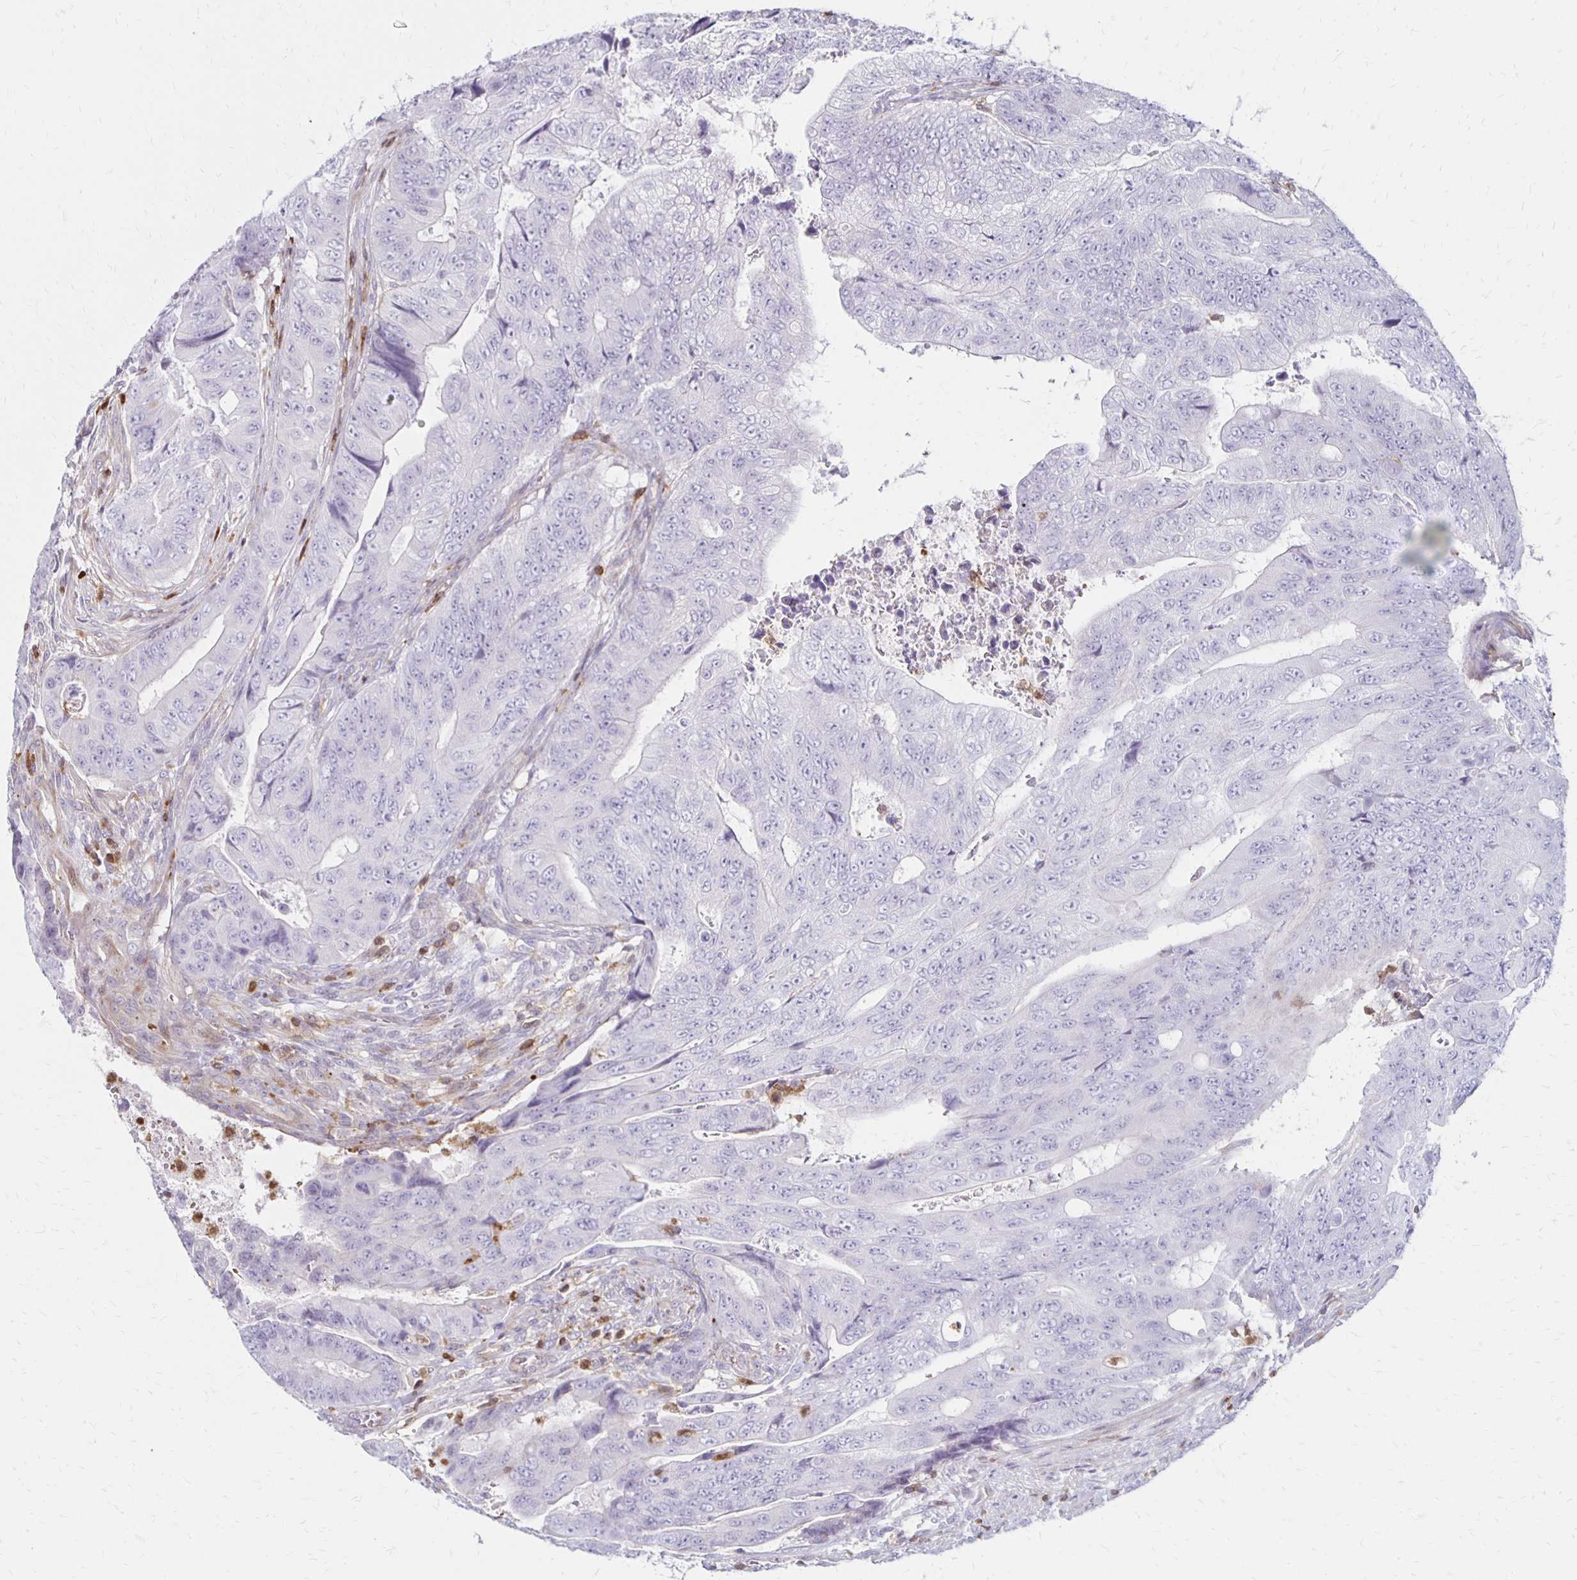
{"staining": {"intensity": "negative", "quantity": "none", "location": "none"}, "tissue": "colorectal cancer", "cell_type": "Tumor cells", "image_type": "cancer", "snomed": [{"axis": "morphology", "description": "Adenocarcinoma, NOS"}, {"axis": "topography", "description": "Colon"}], "caption": "Colorectal adenocarcinoma was stained to show a protein in brown. There is no significant positivity in tumor cells.", "gene": "CCL21", "patient": {"sex": "female", "age": 48}}